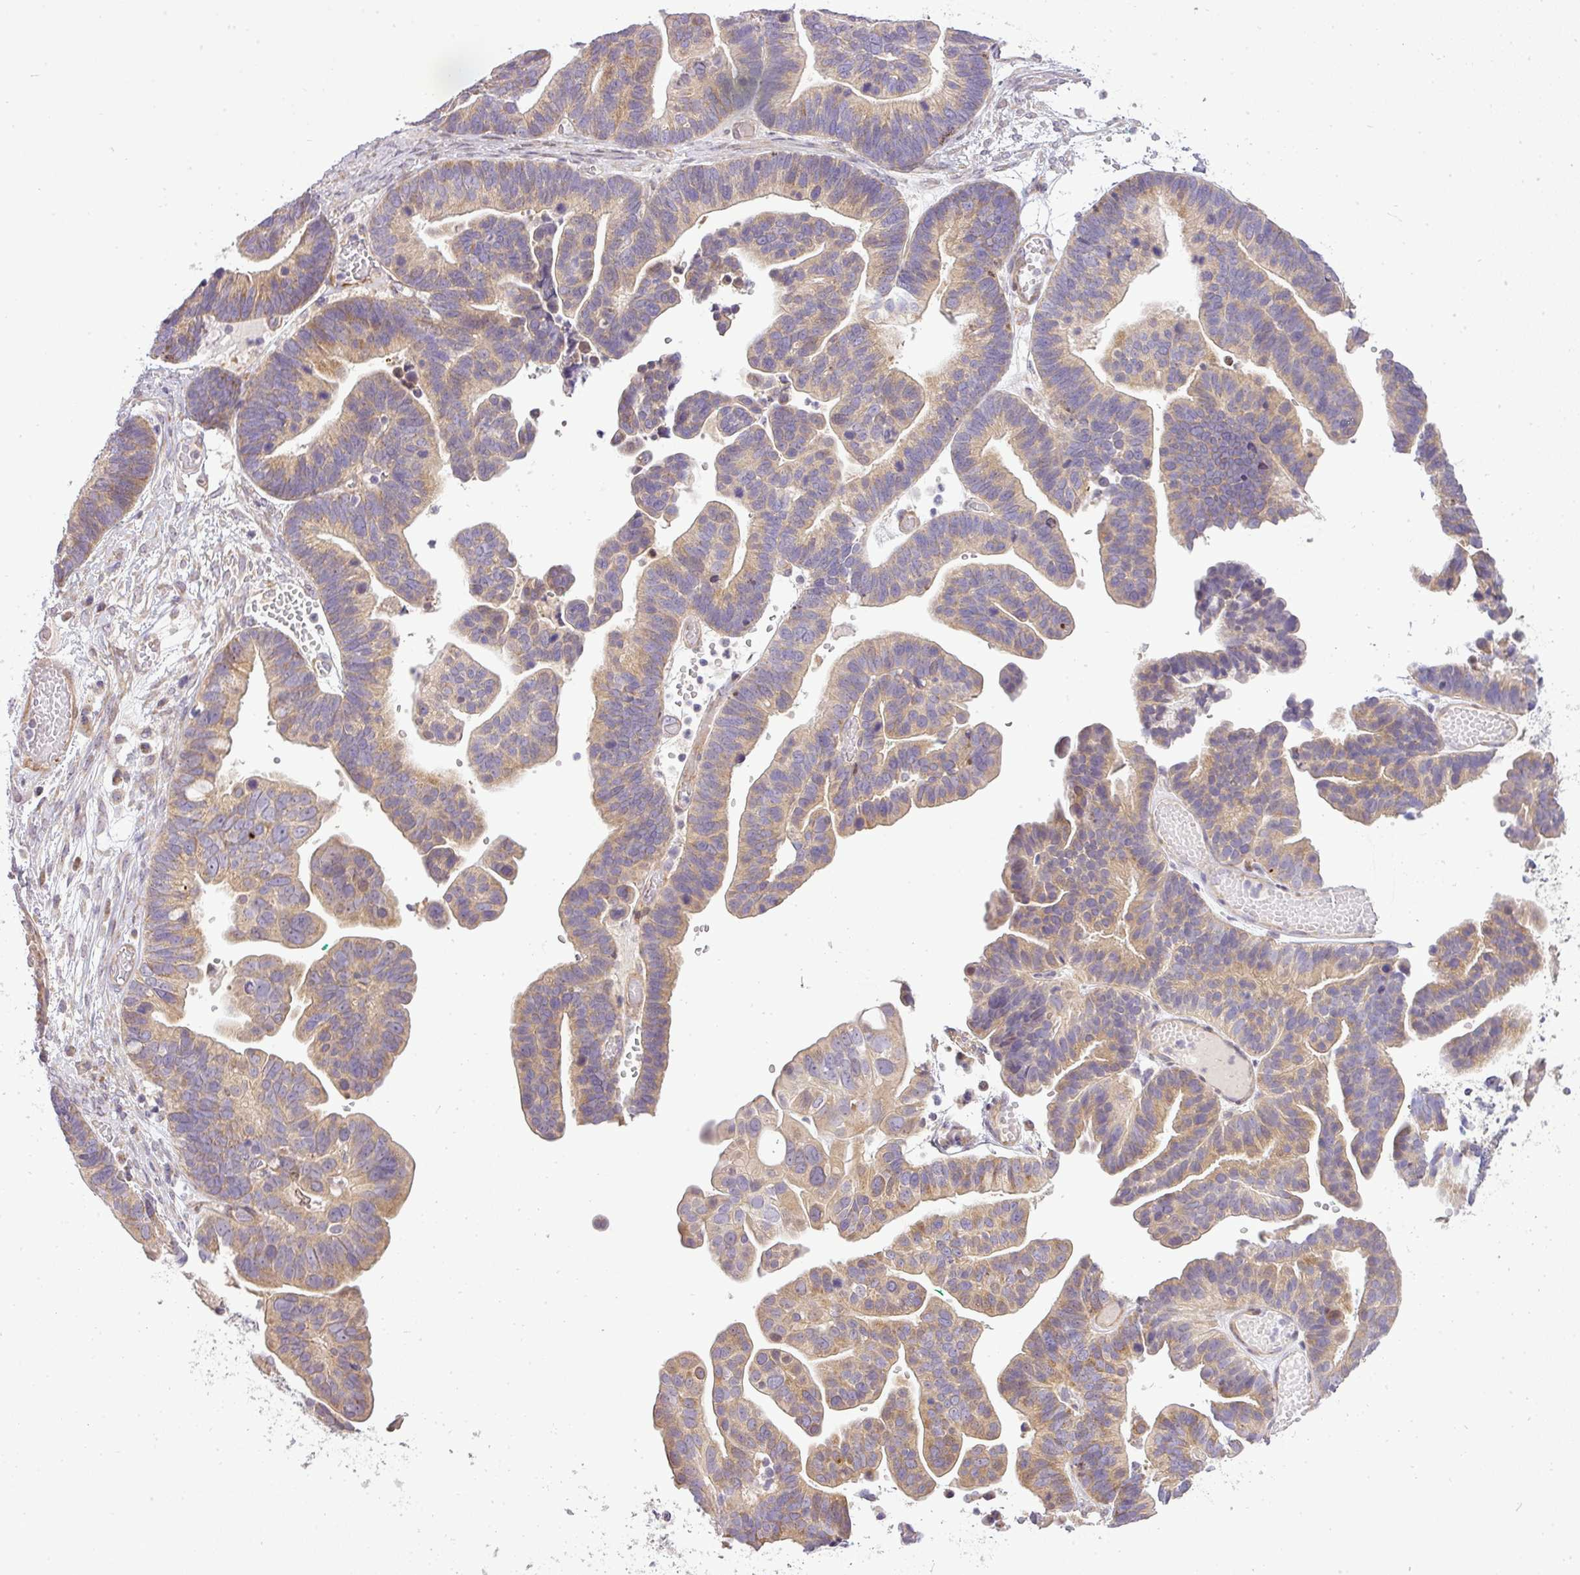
{"staining": {"intensity": "moderate", "quantity": ">75%", "location": "cytoplasmic/membranous"}, "tissue": "ovarian cancer", "cell_type": "Tumor cells", "image_type": "cancer", "snomed": [{"axis": "morphology", "description": "Cystadenocarcinoma, serous, NOS"}, {"axis": "topography", "description": "Ovary"}], "caption": "A medium amount of moderate cytoplasmic/membranous positivity is appreciated in about >75% of tumor cells in ovarian cancer (serous cystadenocarcinoma) tissue.", "gene": "ZDHHC1", "patient": {"sex": "female", "age": 56}}